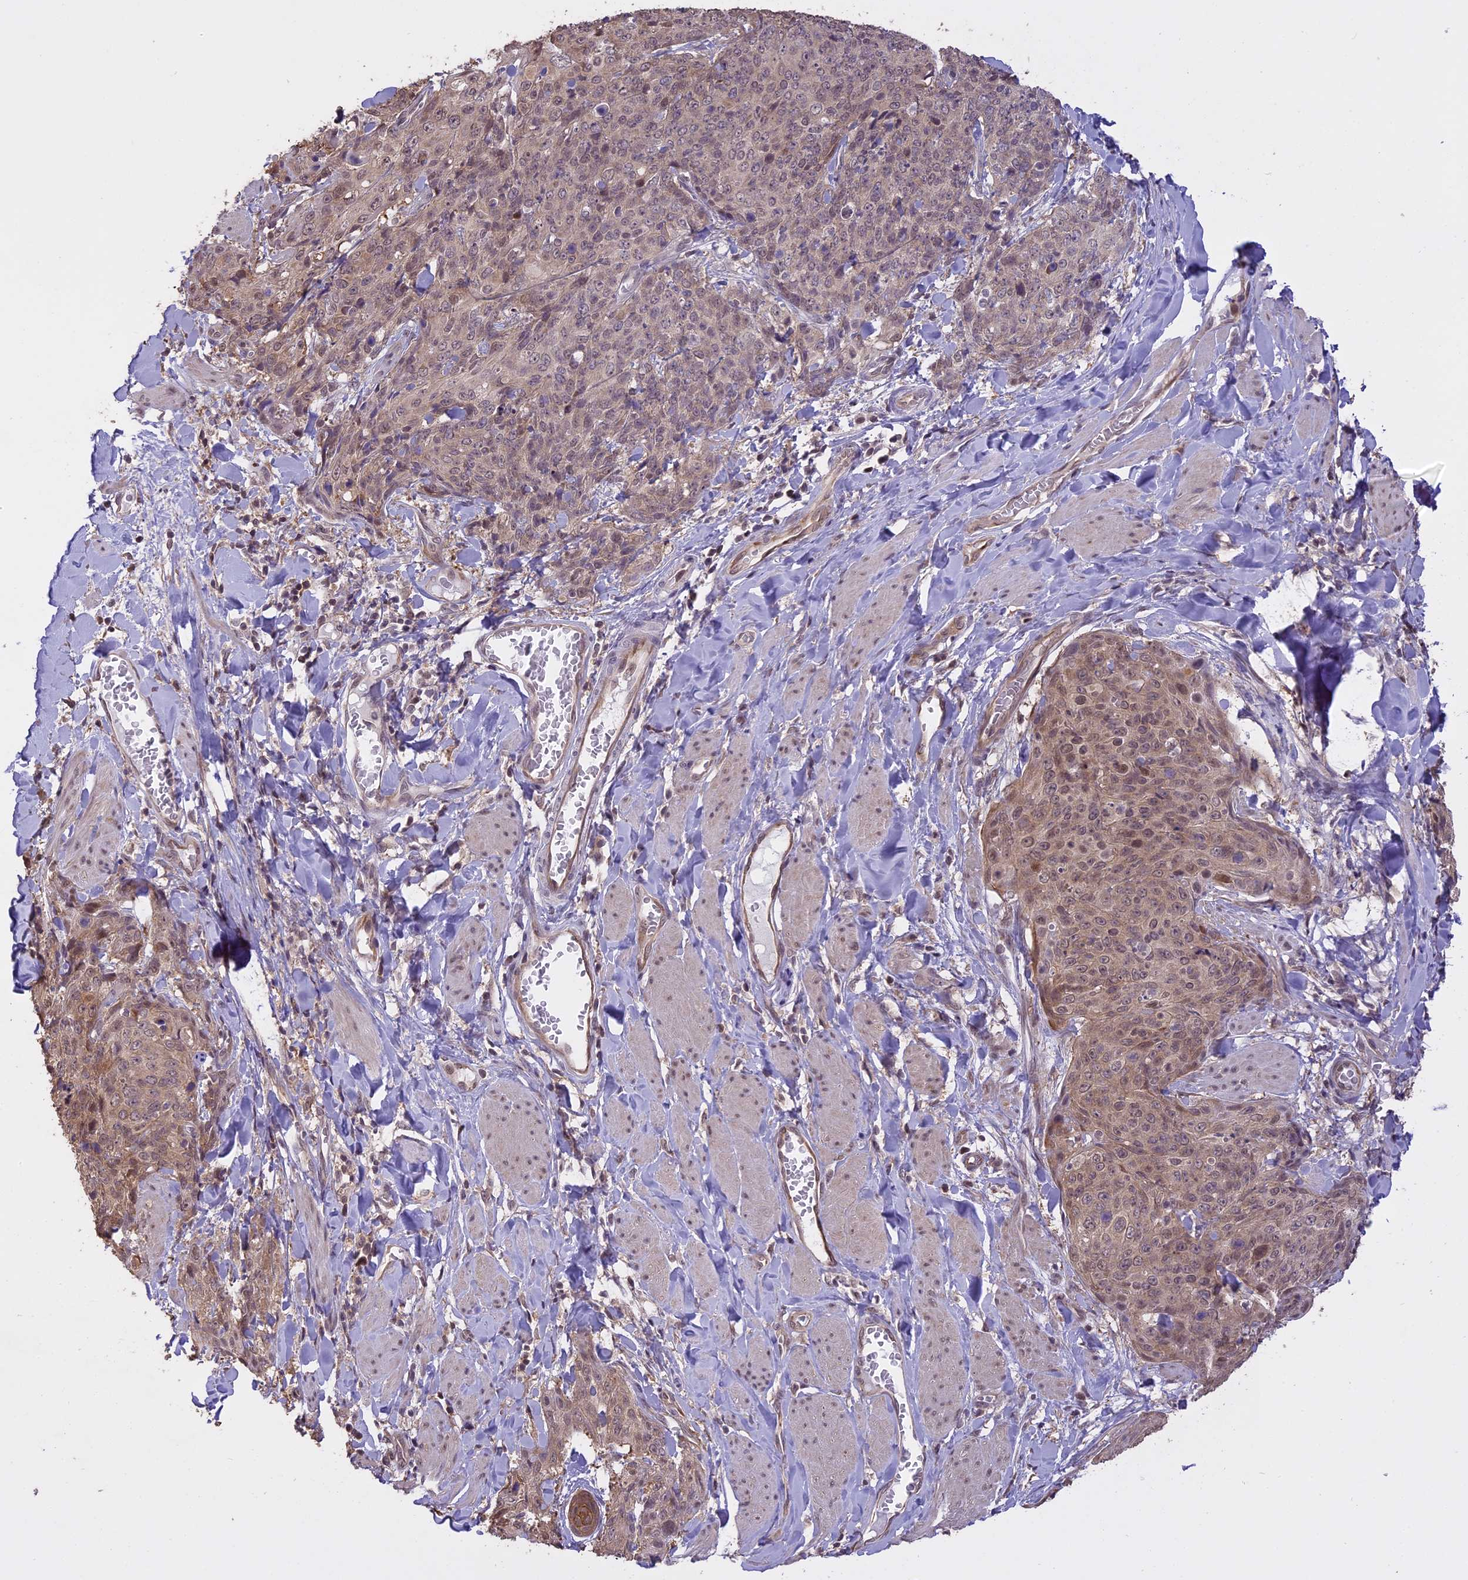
{"staining": {"intensity": "weak", "quantity": ">75%", "location": "cytoplasmic/membranous,nuclear"}, "tissue": "skin cancer", "cell_type": "Tumor cells", "image_type": "cancer", "snomed": [{"axis": "morphology", "description": "Squamous cell carcinoma, NOS"}, {"axis": "topography", "description": "Skin"}, {"axis": "topography", "description": "Vulva"}], "caption": "DAB (3,3'-diaminobenzidine) immunohistochemical staining of skin cancer (squamous cell carcinoma) exhibits weak cytoplasmic/membranous and nuclear protein positivity in about >75% of tumor cells. The protein is shown in brown color, while the nuclei are stained blue.", "gene": "TIGD7", "patient": {"sex": "female", "age": 85}}